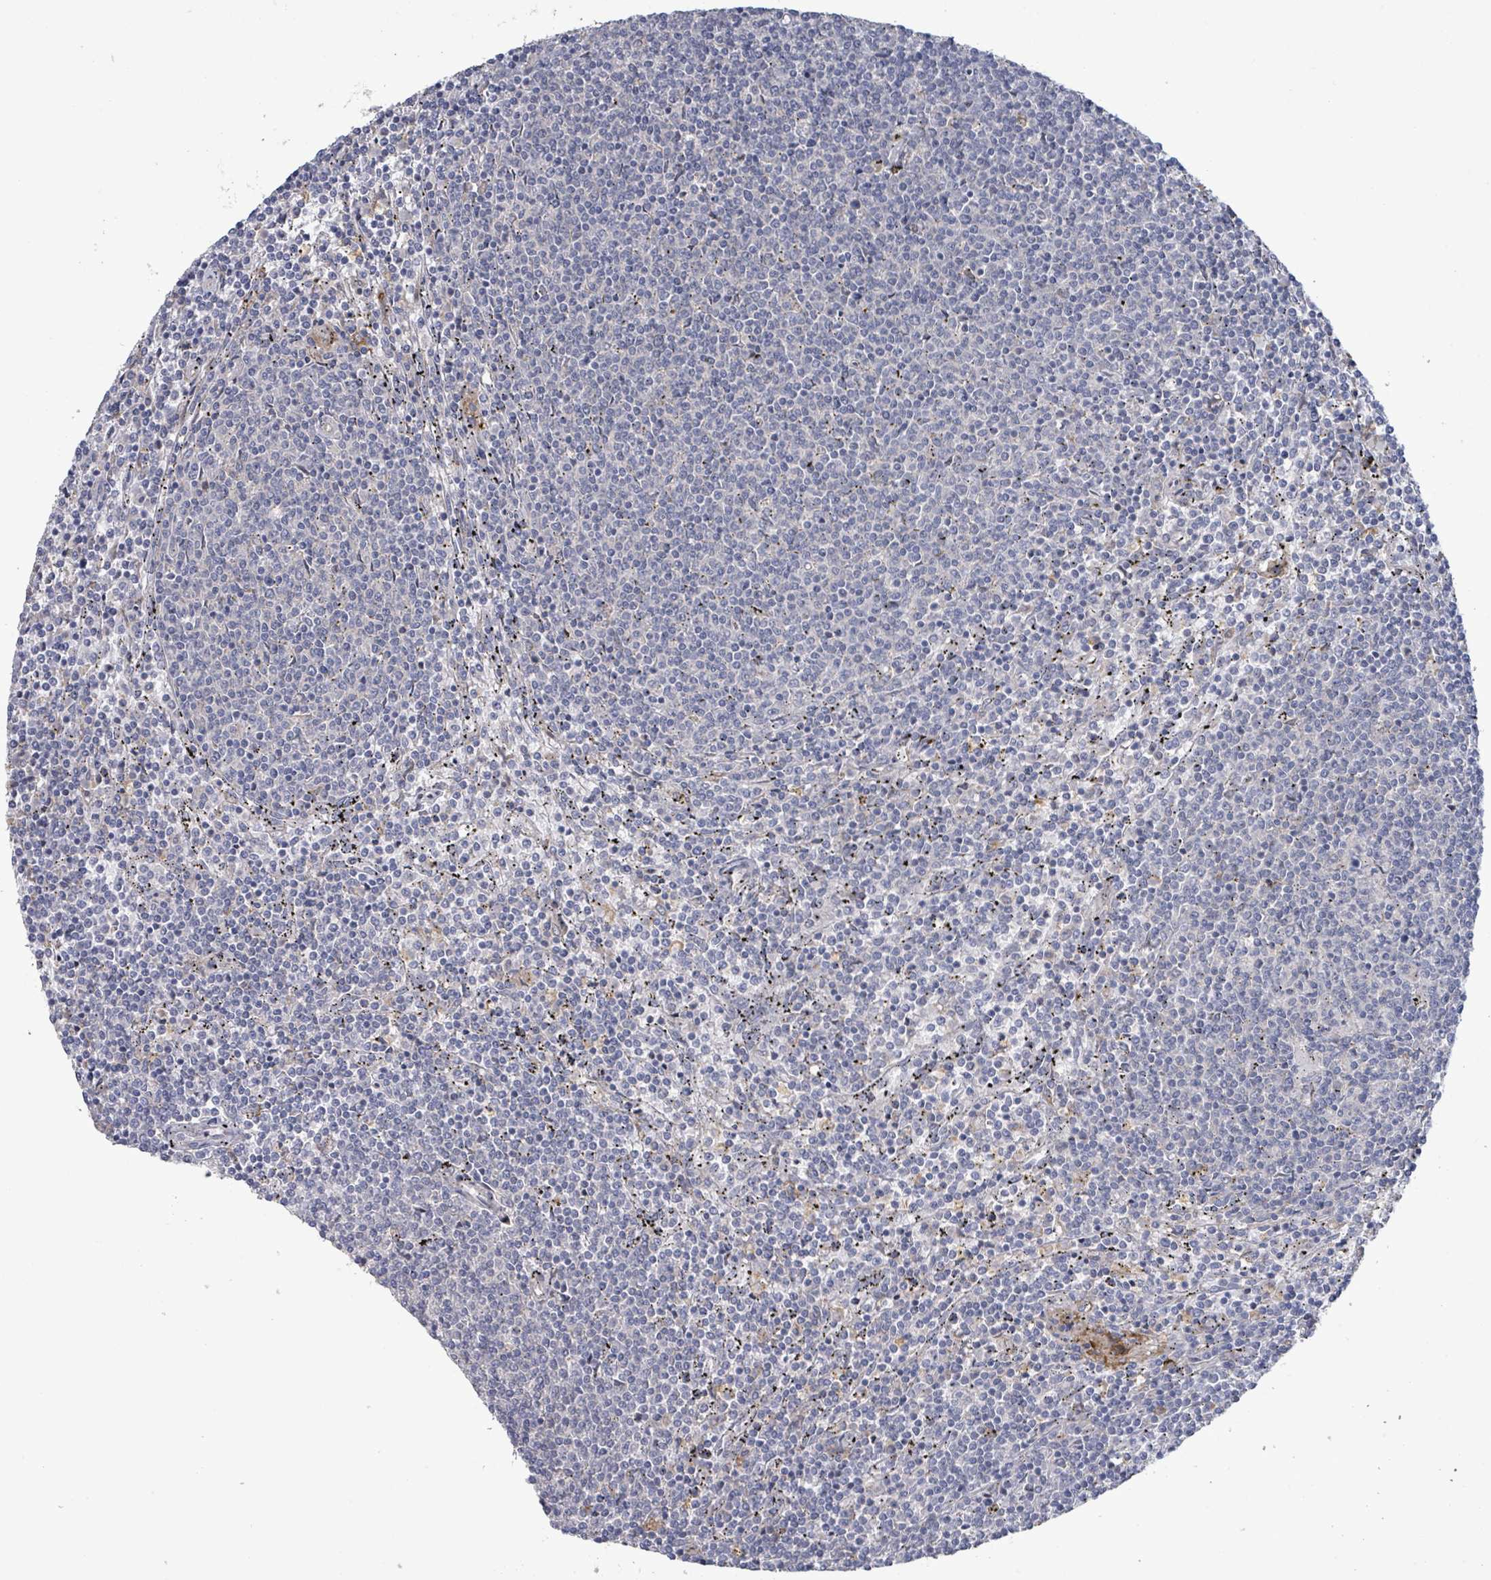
{"staining": {"intensity": "negative", "quantity": "none", "location": "none"}, "tissue": "lymphoma", "cell_type": "Tumor cells", "image_type": "cancer", "snomed": [{"axis": "morphology", "description": "Malignant lymphoma, non-Hodgkin's type, Low grade"}, {"axis": "topography", "description": "Spleen"}], "caption": "DAB immunohistochemical staining of lymphoma demonstrates no significant positivity in tumor cells.", "gene": "SLIT3", "patient": {"sex": "female", "age": 50}}